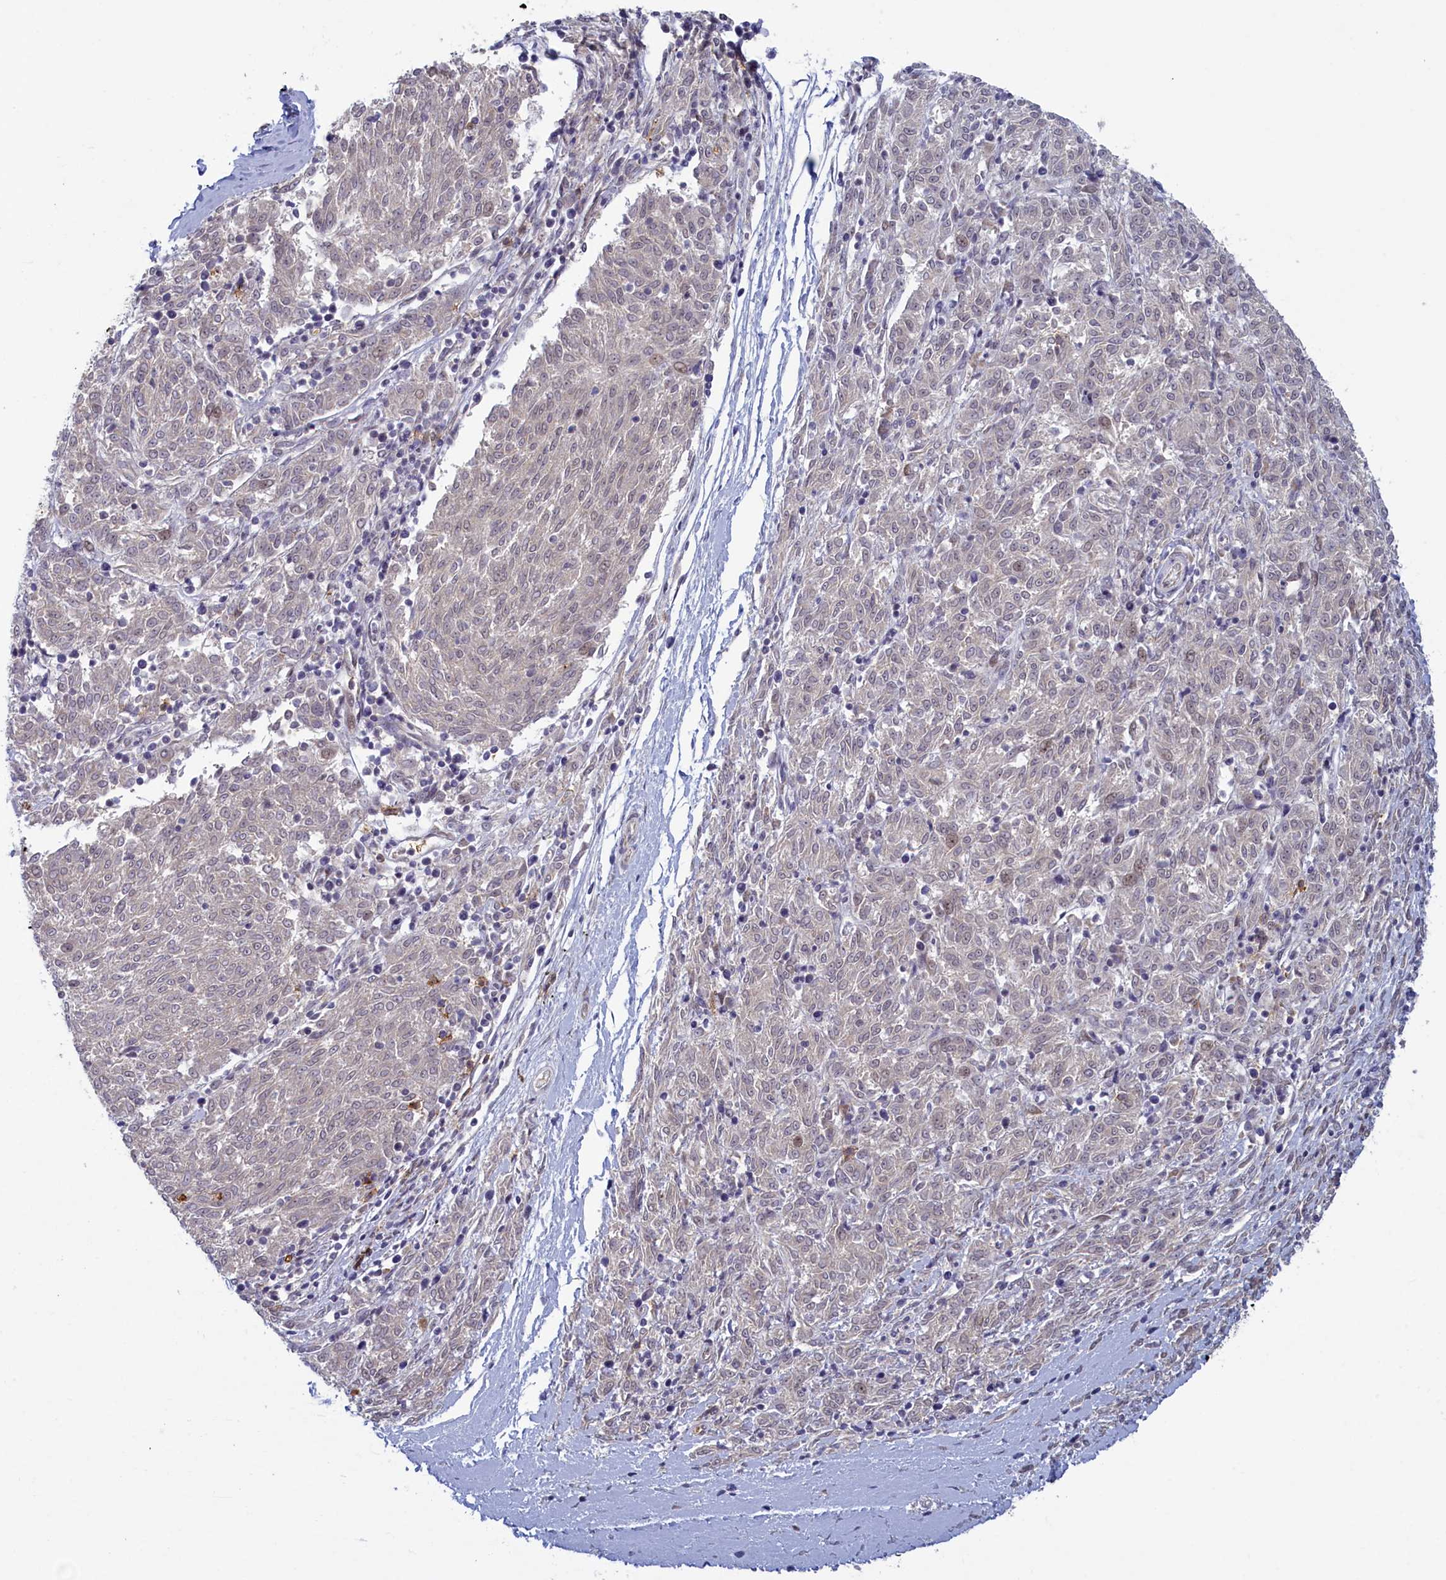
{"staining": {"intensity": "negative", "quantity": "none", "location": "none"}, "tissue": "melanoma", "cell_type": "Tumor cells", "image_type": "cancer", "snomed": [{"axis": "morphology", "description": "Malignant melanoma, NOS"}, {"axis": "topography", "description": "Skin"}], "caption": "High power microscopy image of an immunohistochemistry photomicrograph of malignant melanoma, revealing no significant expression in tumor cells. The staining is performed using DAB (3,3'-diaminobenzidine) brown chromogen with nuclei counter-stained in using hematoxylin.", "gene": "ATF7IP2", "patient": {"sex": "female", "age": 72}}